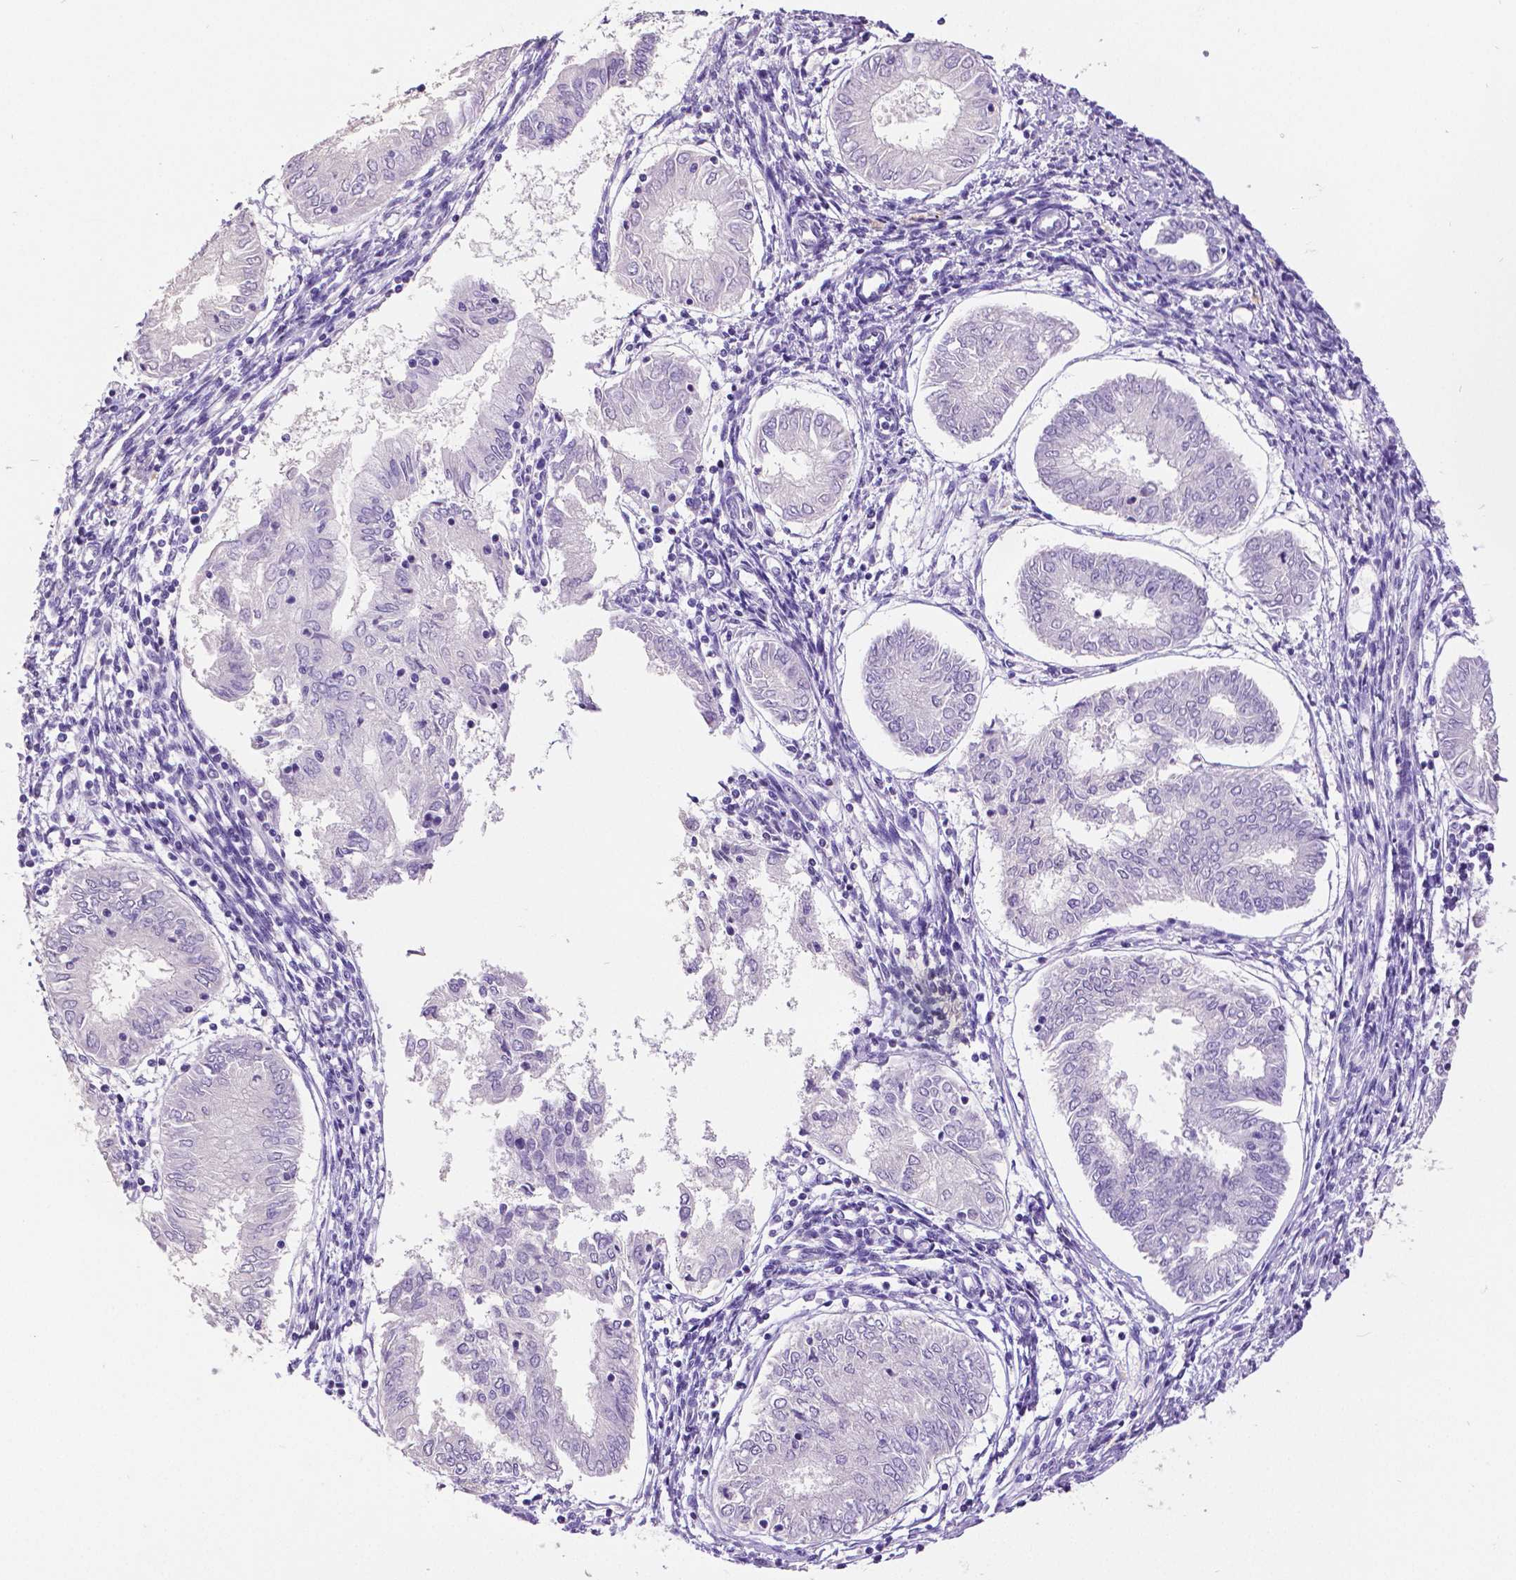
{"staining": {"intensity": "negative", "quantity": "none", "location": "none"}, "tissue": "endometrial cancer", "cell_type": "Tumor cells", "image_type": "cancer", "snomed": [{"axis": "morphology", "description": "Adenocarcinoma, NOS"}, {"axis": "topography", "description": "Endometrium"}], "caption": "Endometrial cancer was stained to show a protein in brown. There is no significant positivity in tumor cells.", "gene": "SATB2", "patient": {"sex": "female", "age": 68}}